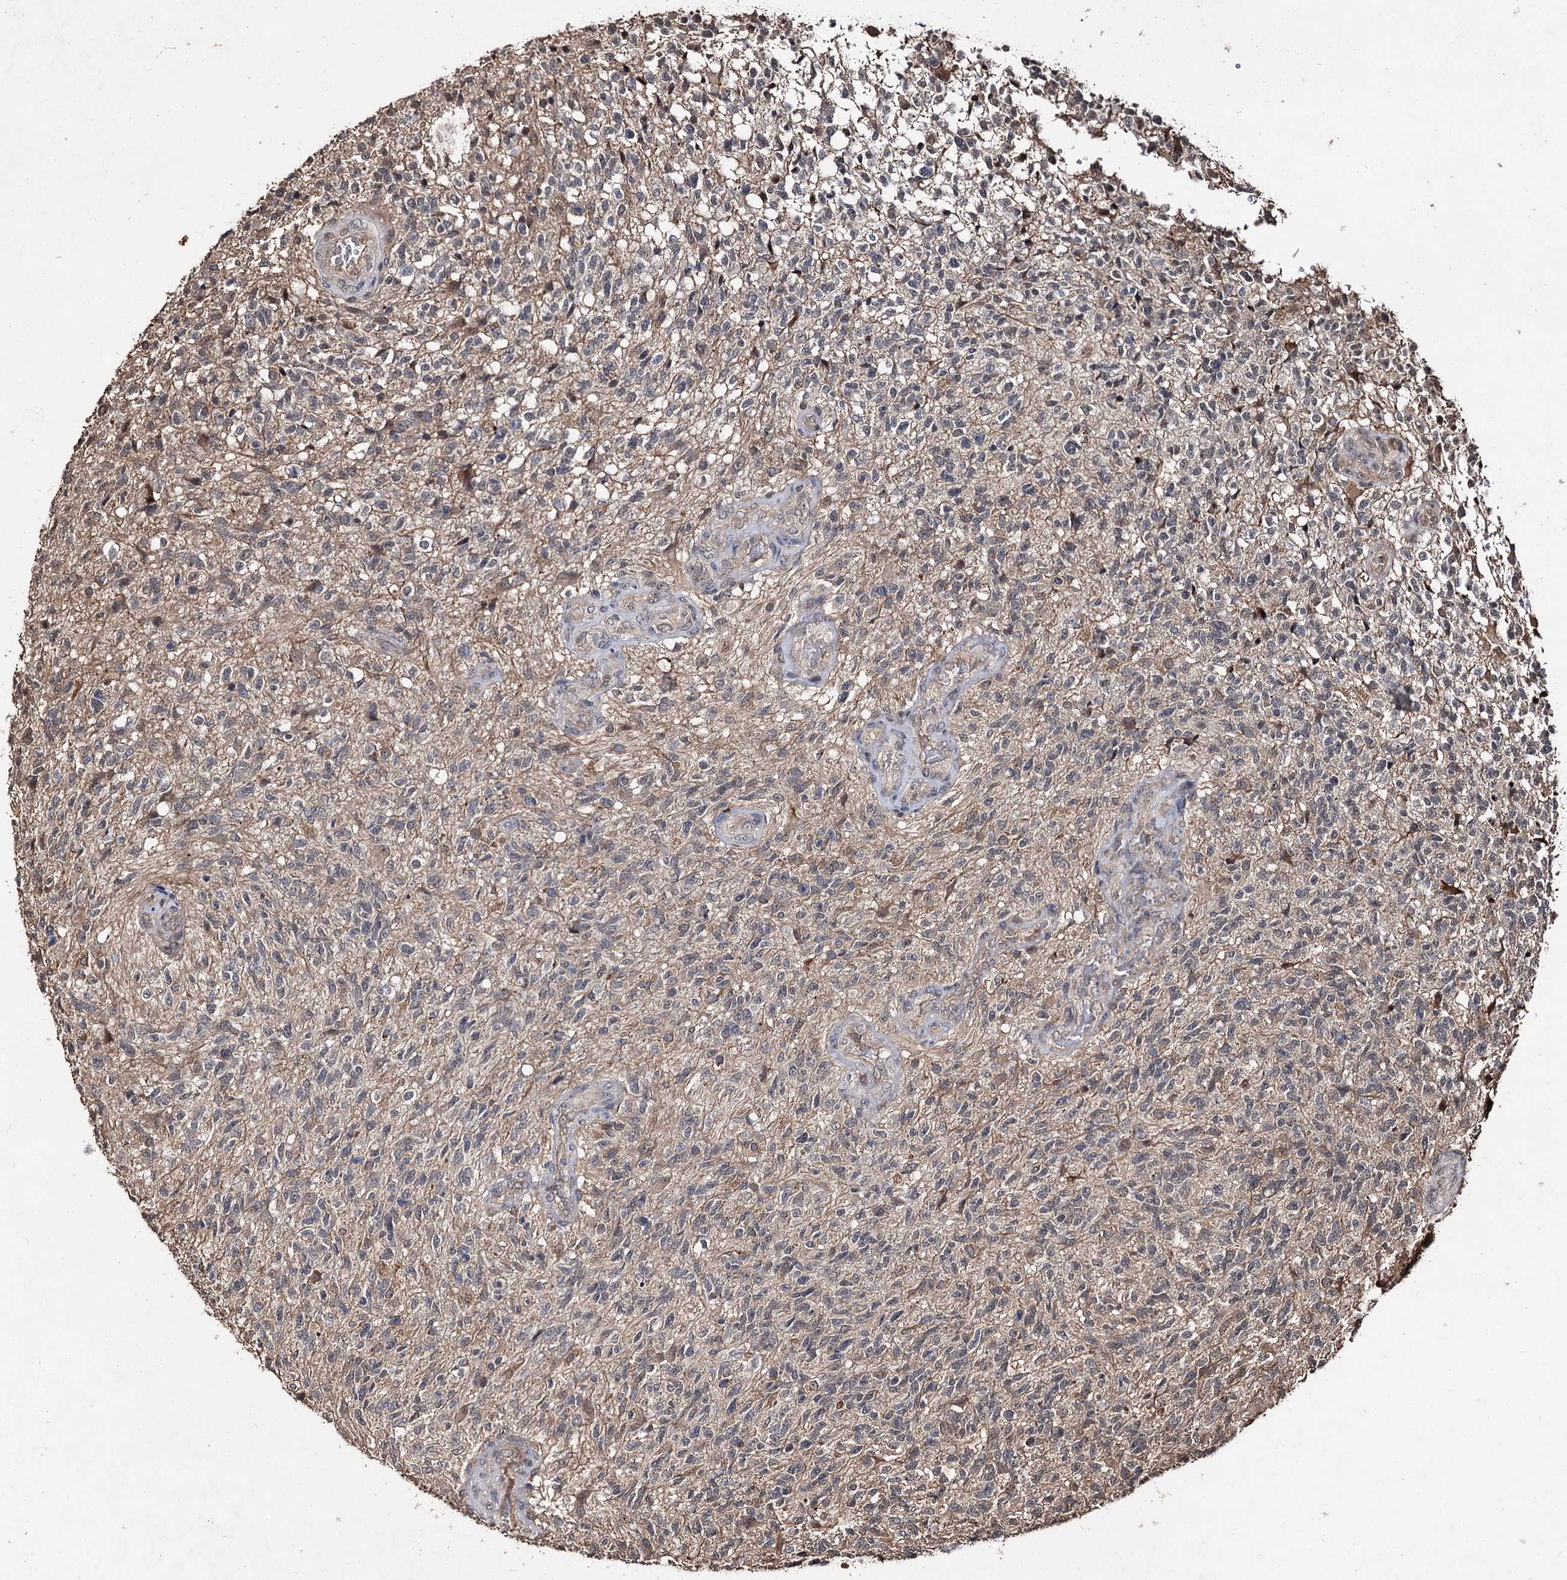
{"staining": {"intensity": "negative", "quantity": "none", "location": "none"}, "tissue": "glioma", "cell_type": "Tumor cells", "image_type": "cancer", "snomed": [{"axis": "morphology", "description": "Glioma, malignant, High grade"}, {"axis": "topography", "description": "Brain"}], "caption": "The immunohistochemistry (IHC) image has no significant staining in tumor cells of glioma tissue.", "gene": "SLC46A3", "patient": {"sex": "male", "age": 56}}